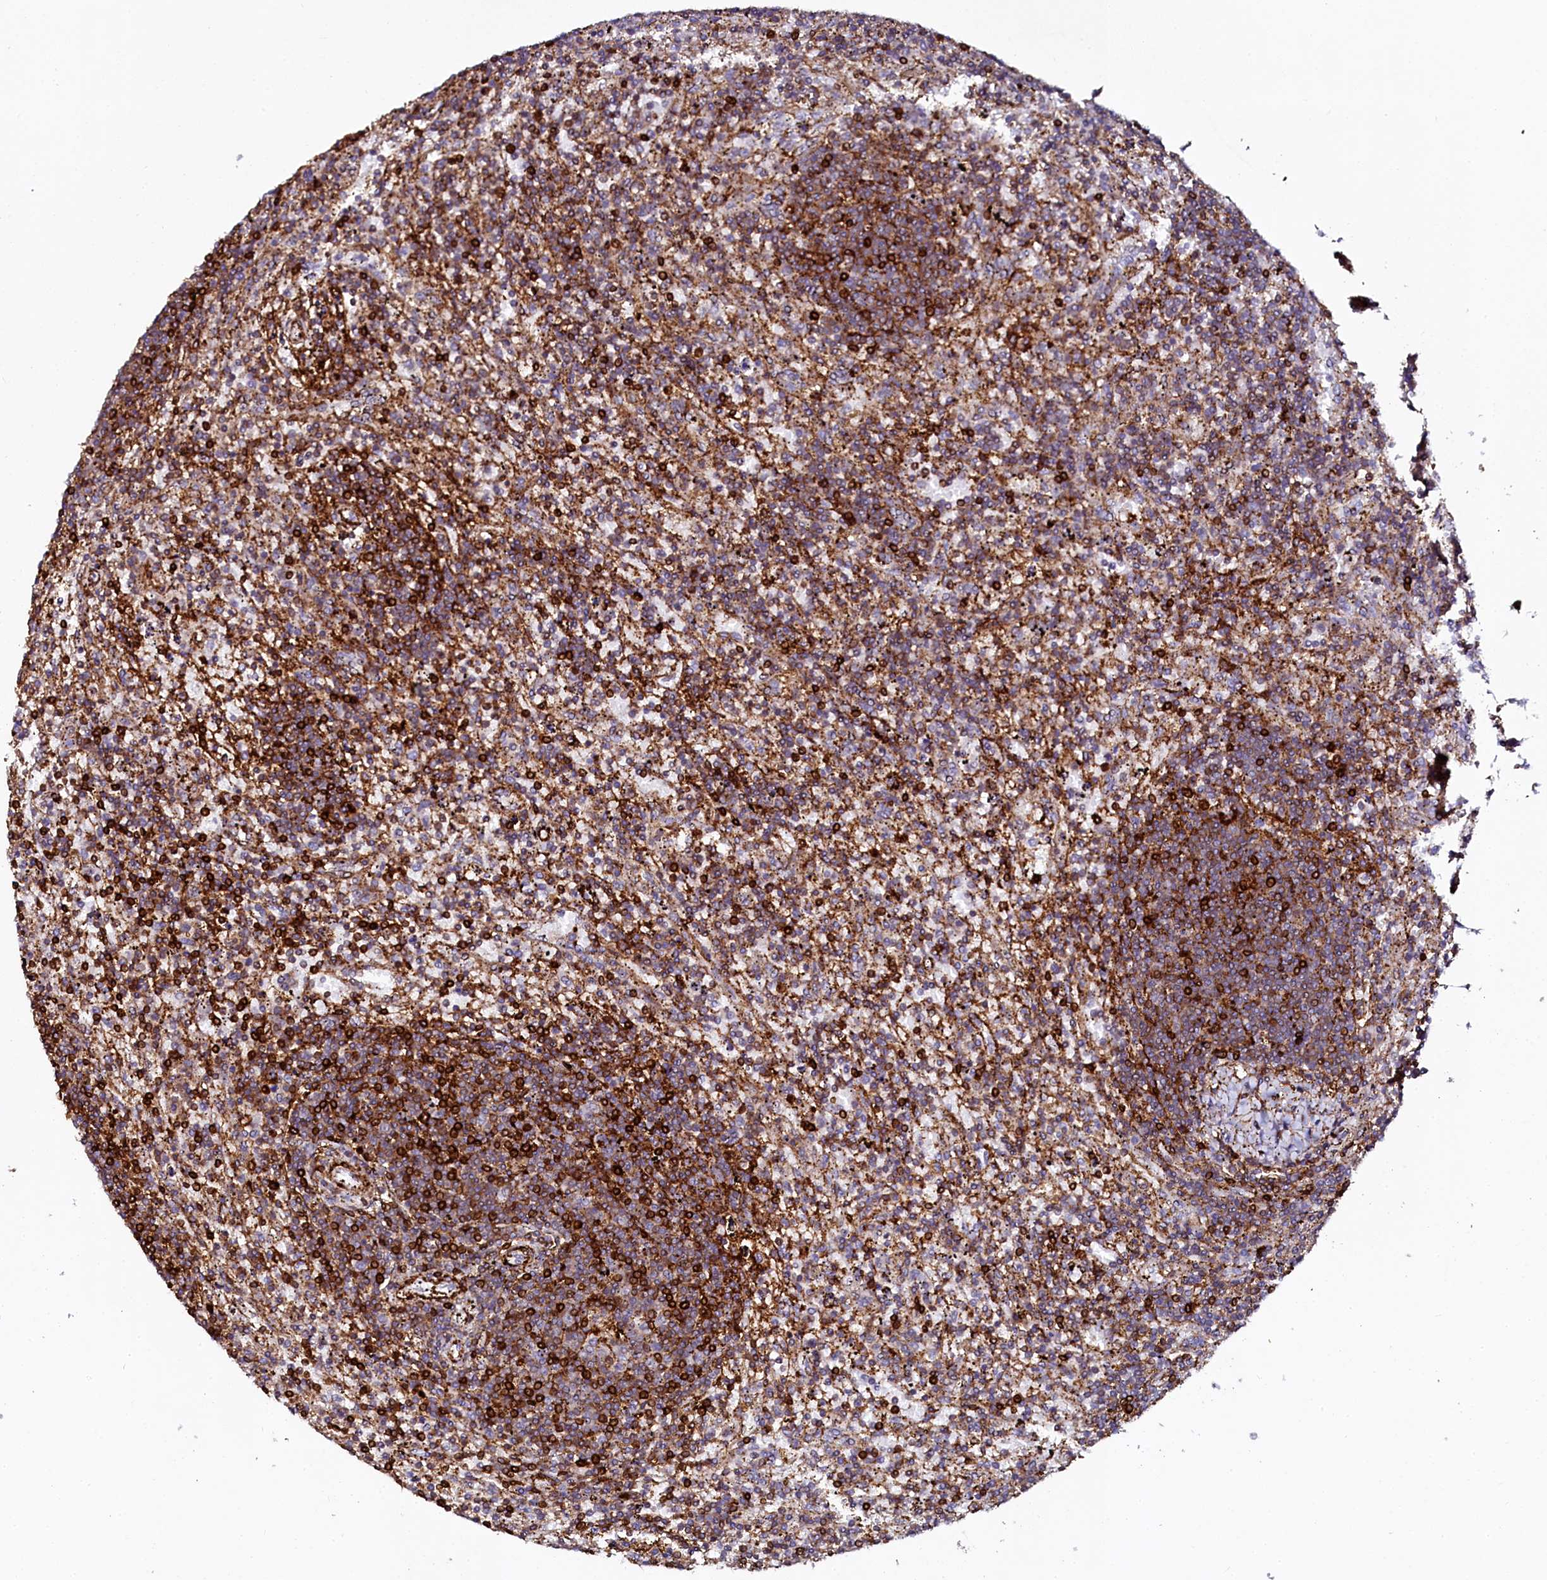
{"staining": {"intensity": "moderate", "quantity": ">75%", "location": "cytoplasmic/membranous"}, "tissue": "lymphoma", "cell_type": "Tumor cells", "image_type": "cancer", "snomed": [{"axis": "morphology", "description": "Malignant lymphoma, non-Hodgkin's type, Low grade"}, {"axis": "topography", "description": "Spleen"}], "caption": "This micrograph exhibits immunohistochemistry (IHC) staining of low-grade malignant lymphoma, non-Hodgkin's type, with medium moderate cytoplasmic/membranous positivity in about >75% of tumor cells.", "gene": "AAAS", "patient": {"sex": "male", "age": 76}}